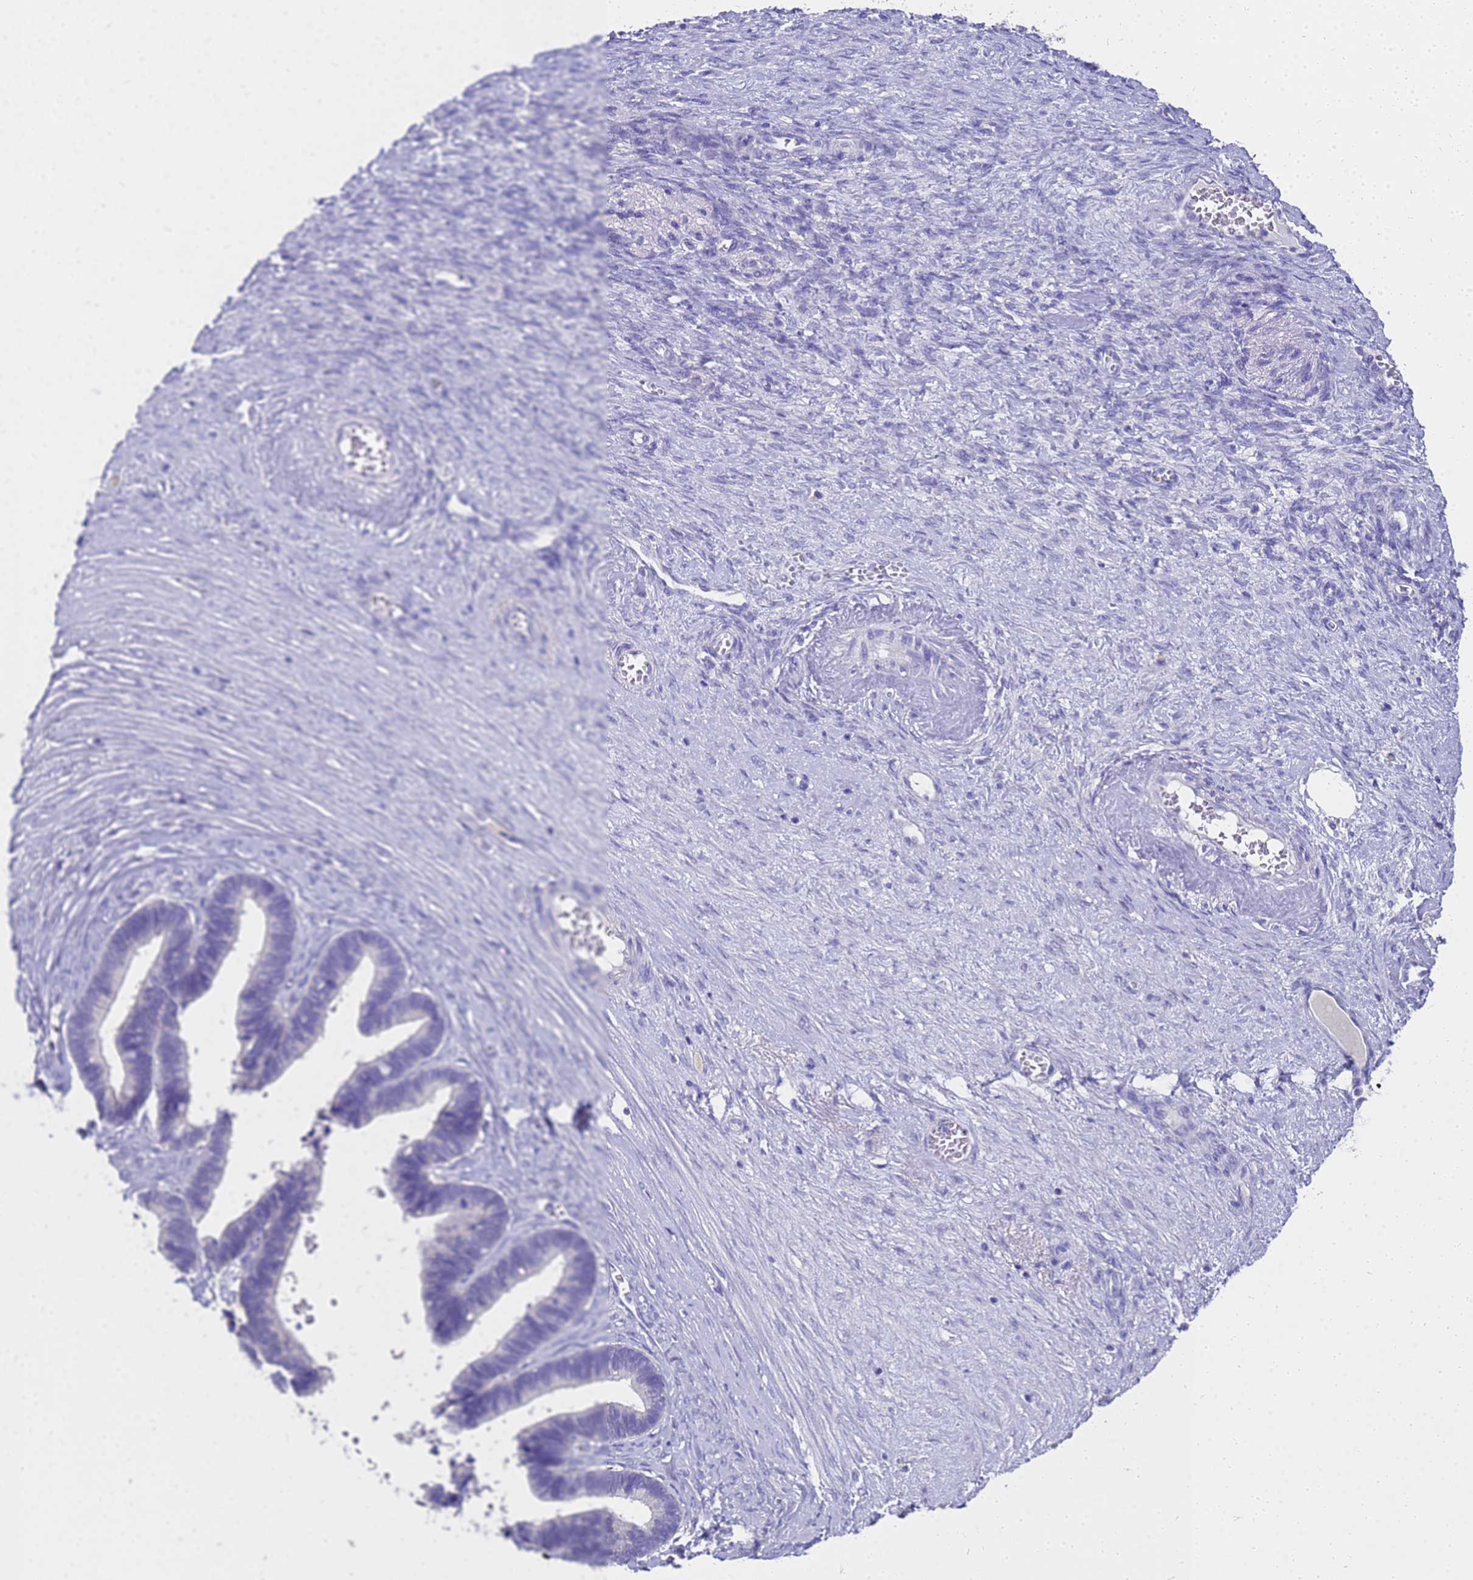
{"staining": {"intensity": "negative", "quantity": "none", "location": "none"}, "tissue": "ovarian cancer", "cell_type": "Tumor cells", "image_type": "cancer", "snomed": [{"axis": "morphology", "description": "Cystadenocarcinoma, serous, NOS"}, {"axis": "topography", "description": "Ovary"}], "caption": "Micrograph shows no protein expression in tumor cells of ovarian cancer tissue.", "gene": "MS4A13", "patient": {"sex": "female", "age": 56}}